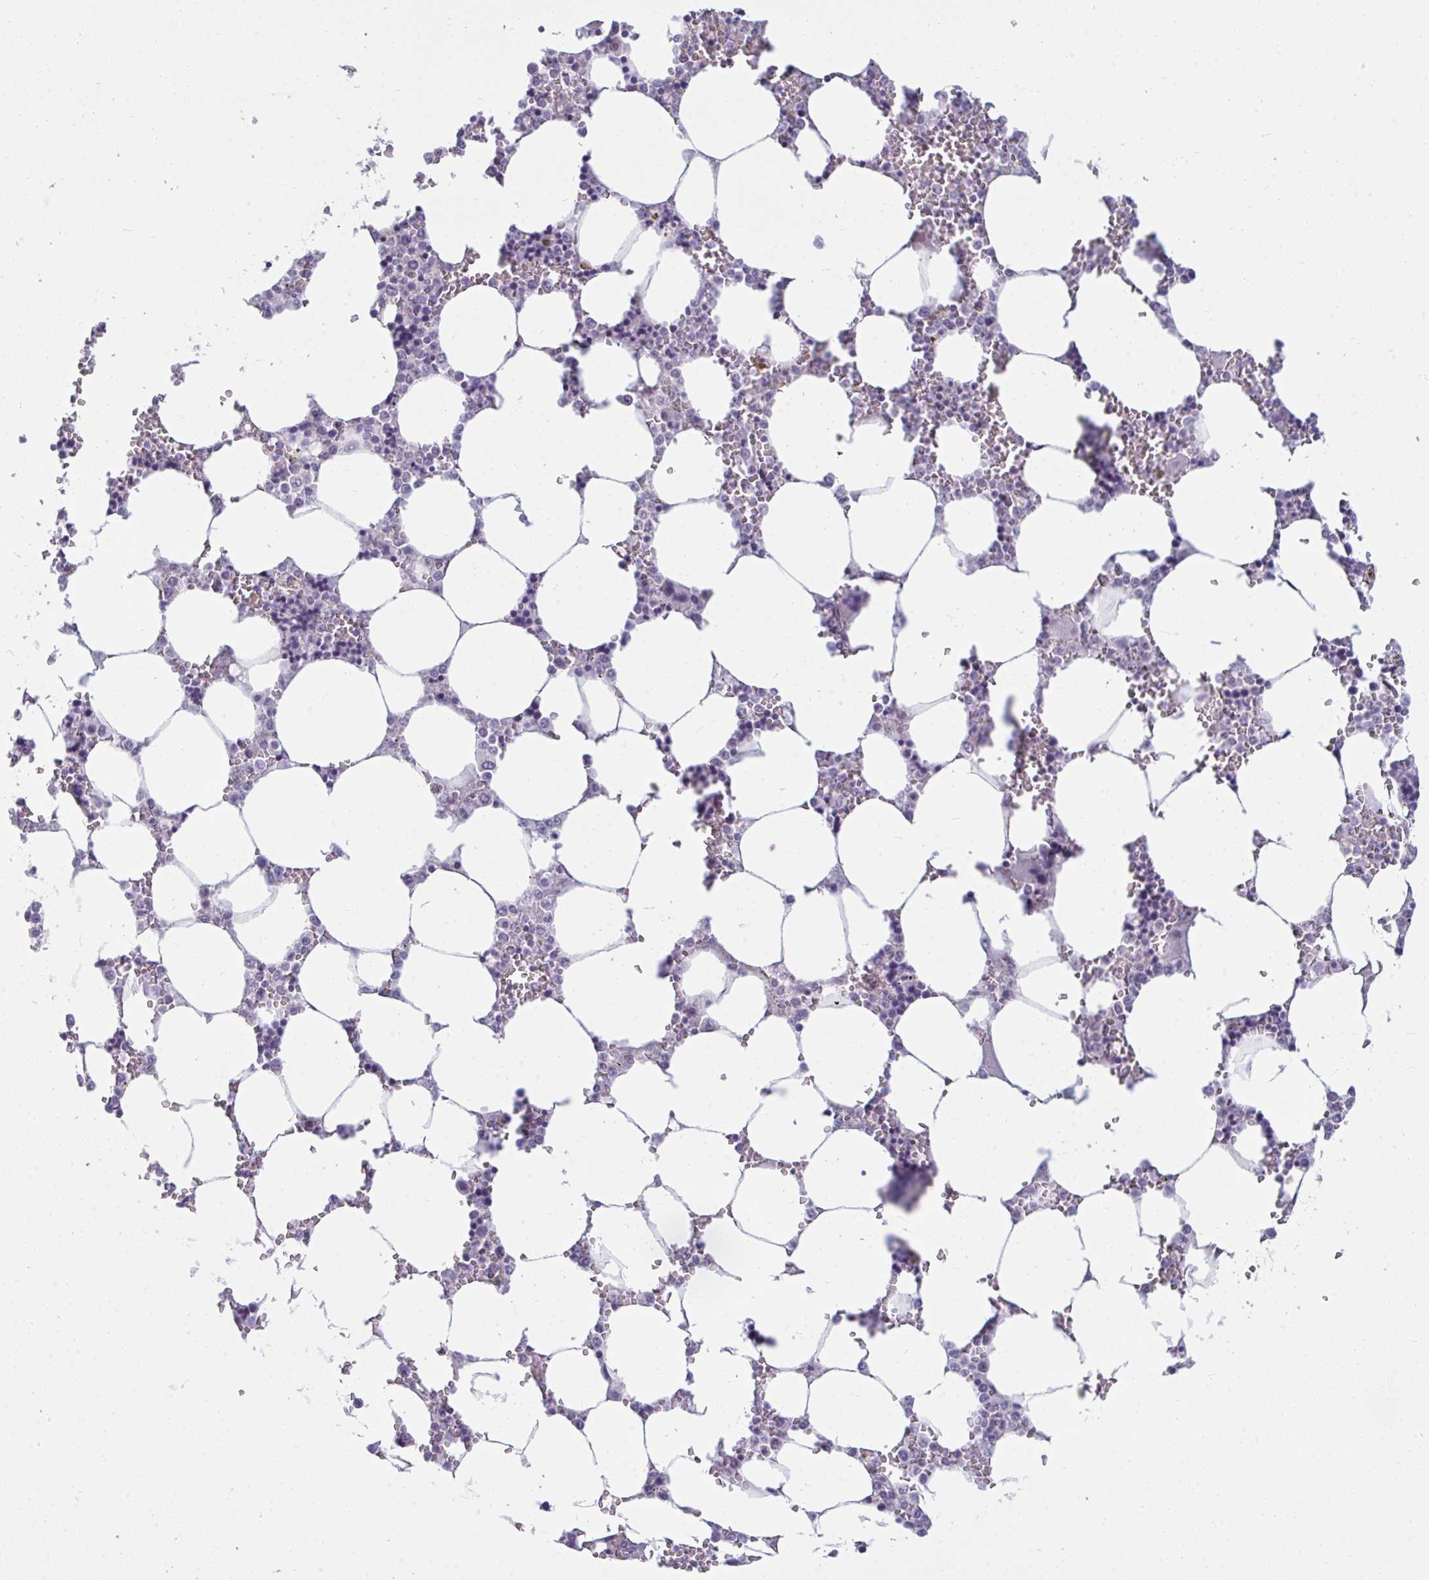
{"staining": {"intensity": "negative", "quantity": "none", "location": "none"}, "tissue": "bone marrow", "cell_type": "Hematopoietic cells", "image_type": "normal", "snomed": [{"axis": "morphology", "description": "Normal tissue, NOS"}, {"axis": "topography", "description": "Bone marrow"}], "caption": "IHC of benign human bone marrow reveals no expression in hematopoietic cells. The staining is performed using DAB brown chromogen with nuclei counter-stained in using hematoxylin.", "gene": "RNASEH1", "patient": {"sex": "male", "age": 64}}